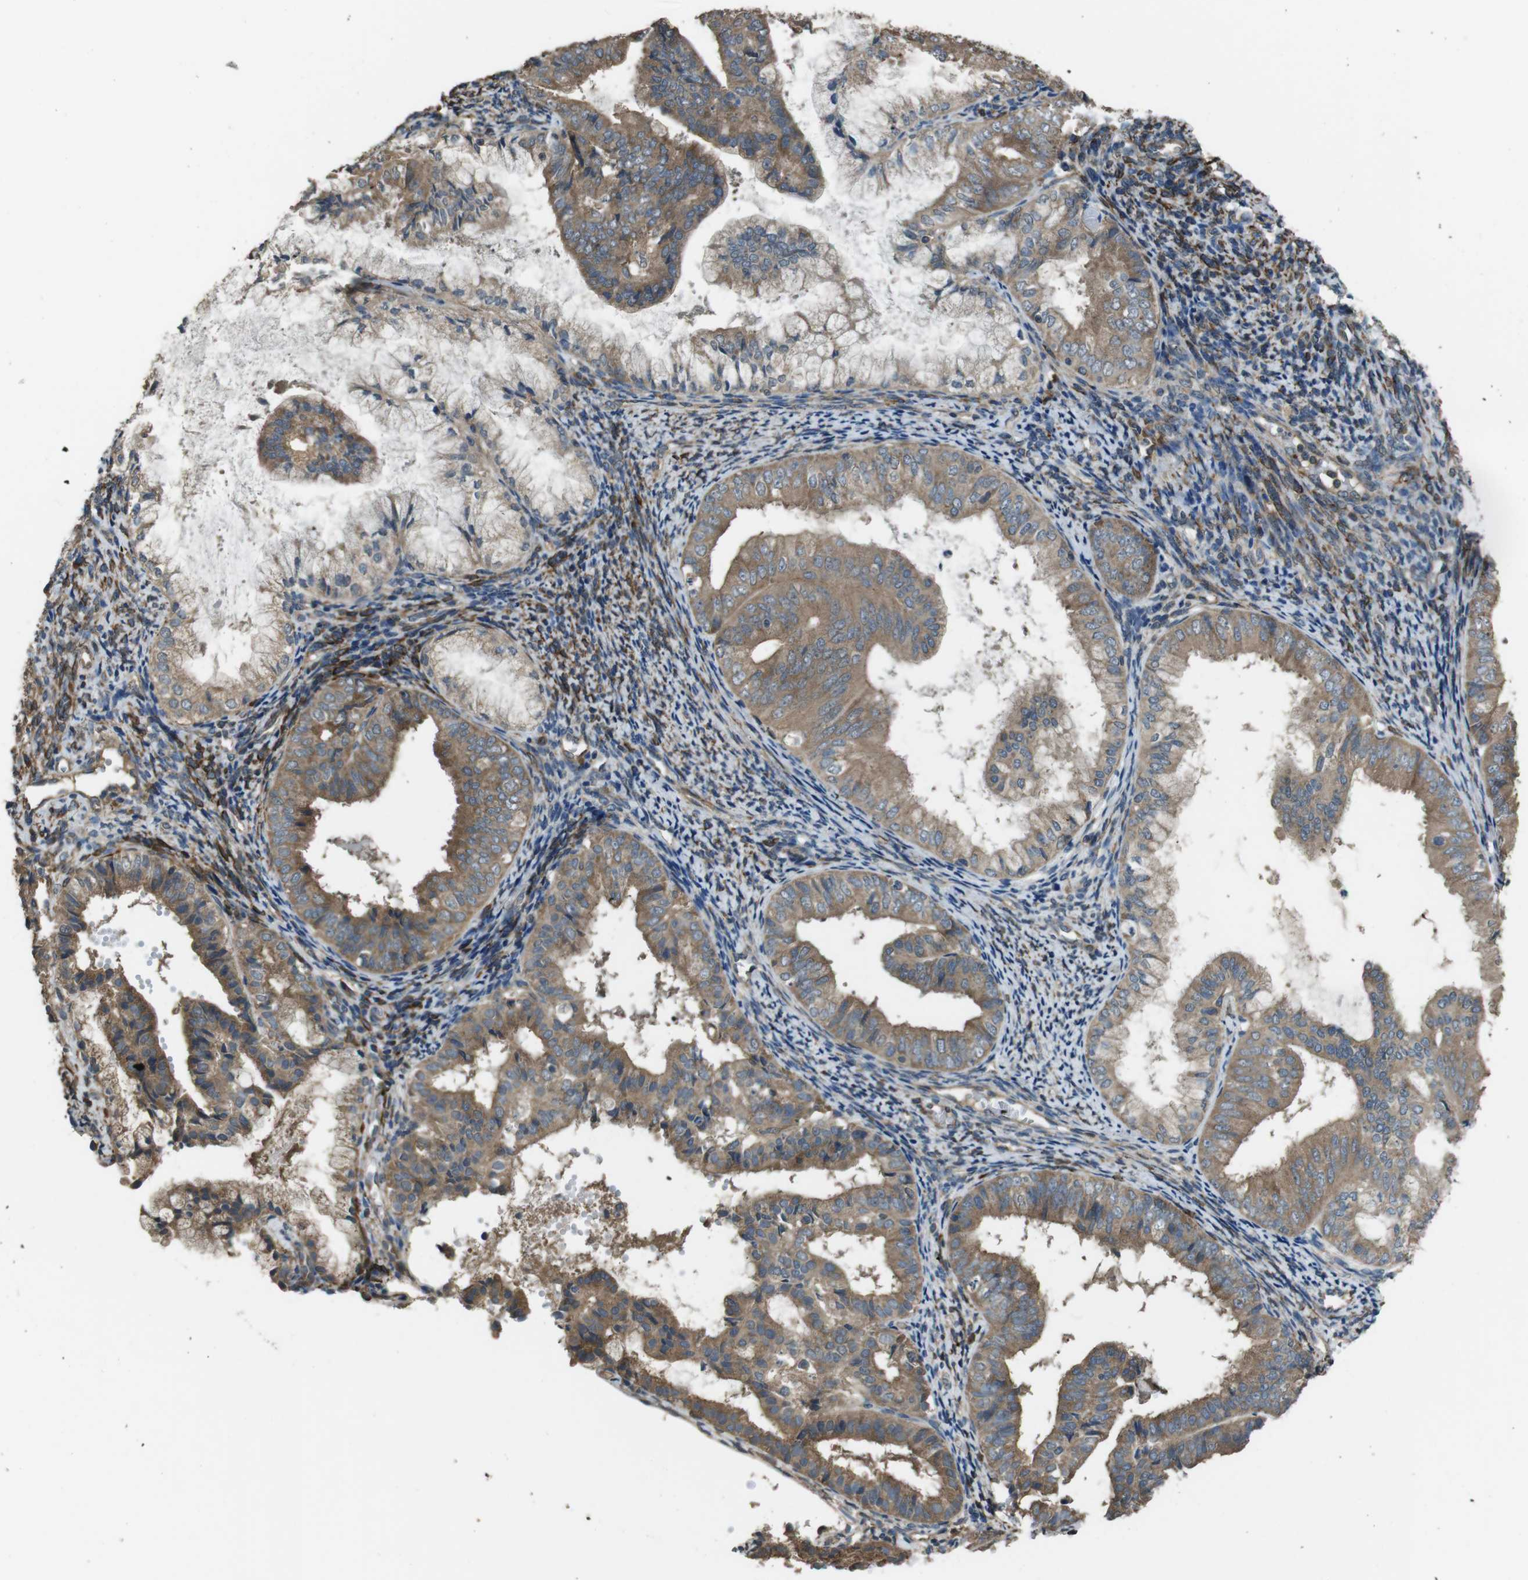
{"staining": {"intensity": "moderate", "quantity": ">75%", "location": "cytoplasmic/membranous"}, "tissue": "endometrial cancer", "cell_type": "Tumor cells", "image_type": "cancer", "snomed": [{"axis": "morphology", "description": "Adenocarcinoma, NOS"}, {"axis": "topography", "description": "Endometrium"}], "caption": "Tumor cells reveal moderate cytoplasmic/membranous positivity in approximately >75% of cells in adenocarcinoma (endometrial).", "gene": "FUT2", "patient": {"sex": "female", "age": 63}}